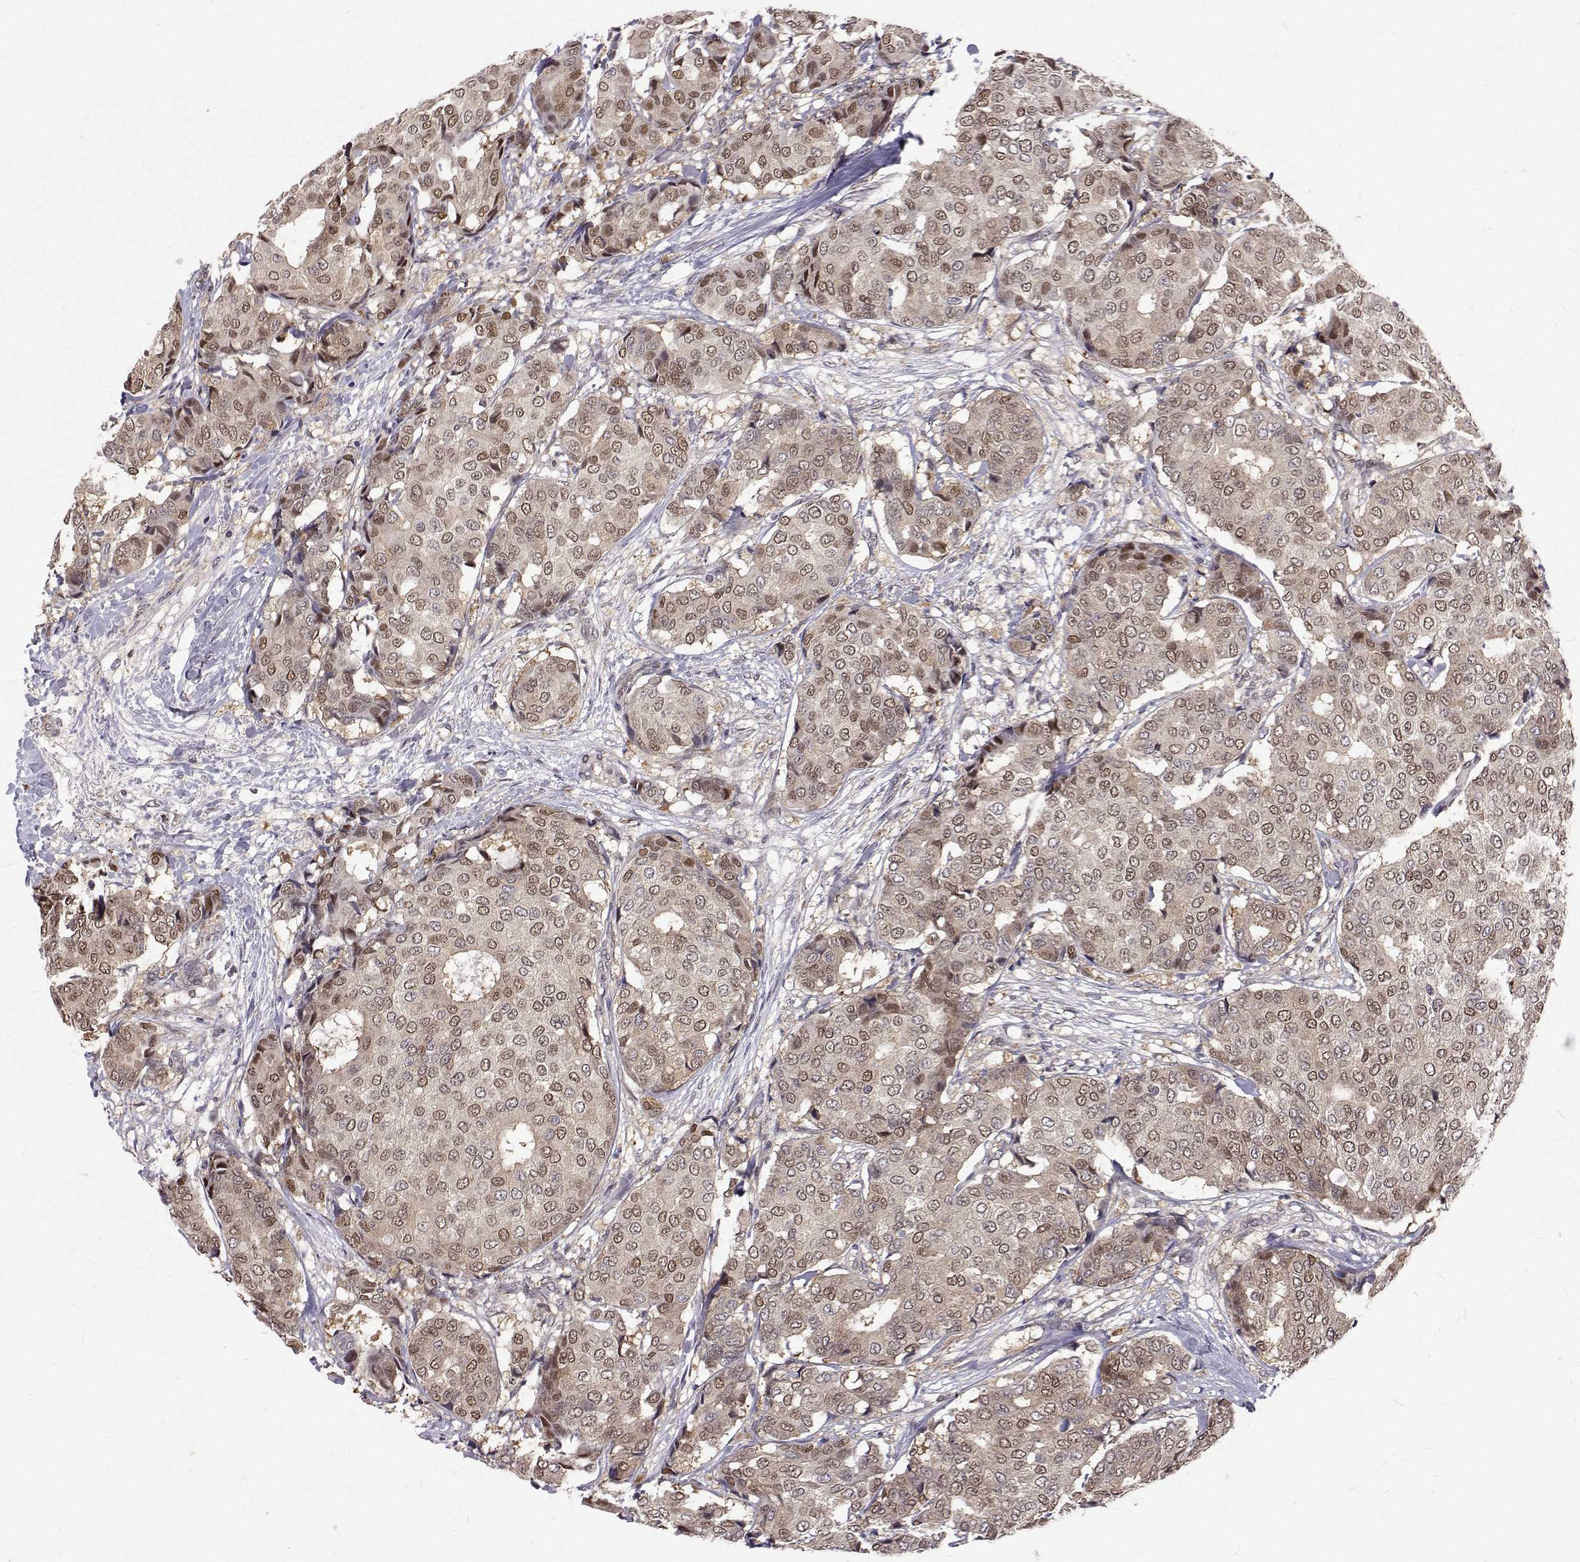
{"staining": {"intensity": "moderate", "quantity": ">75%", "location": "cytoplasmic/membranous,nuclear"}, "tissue": "breast cancer", "cell_type": "Tumor cells", "image_type": "cancer", "snomed": [{"axis": "morphology", "description": "Duct carcinoma"}, {"axis": "topography", "description": "Breast"}], "caption": "There is medium levels of moderate cytoplasmic/membranous and nuclear positivity in tumor cells of breast invasive ductal carcinoma, as demonstrated by immunohistochemical staining (brown color).", "gene": "NIF3L1", "patient": {"sex": "female", "age": 75}}